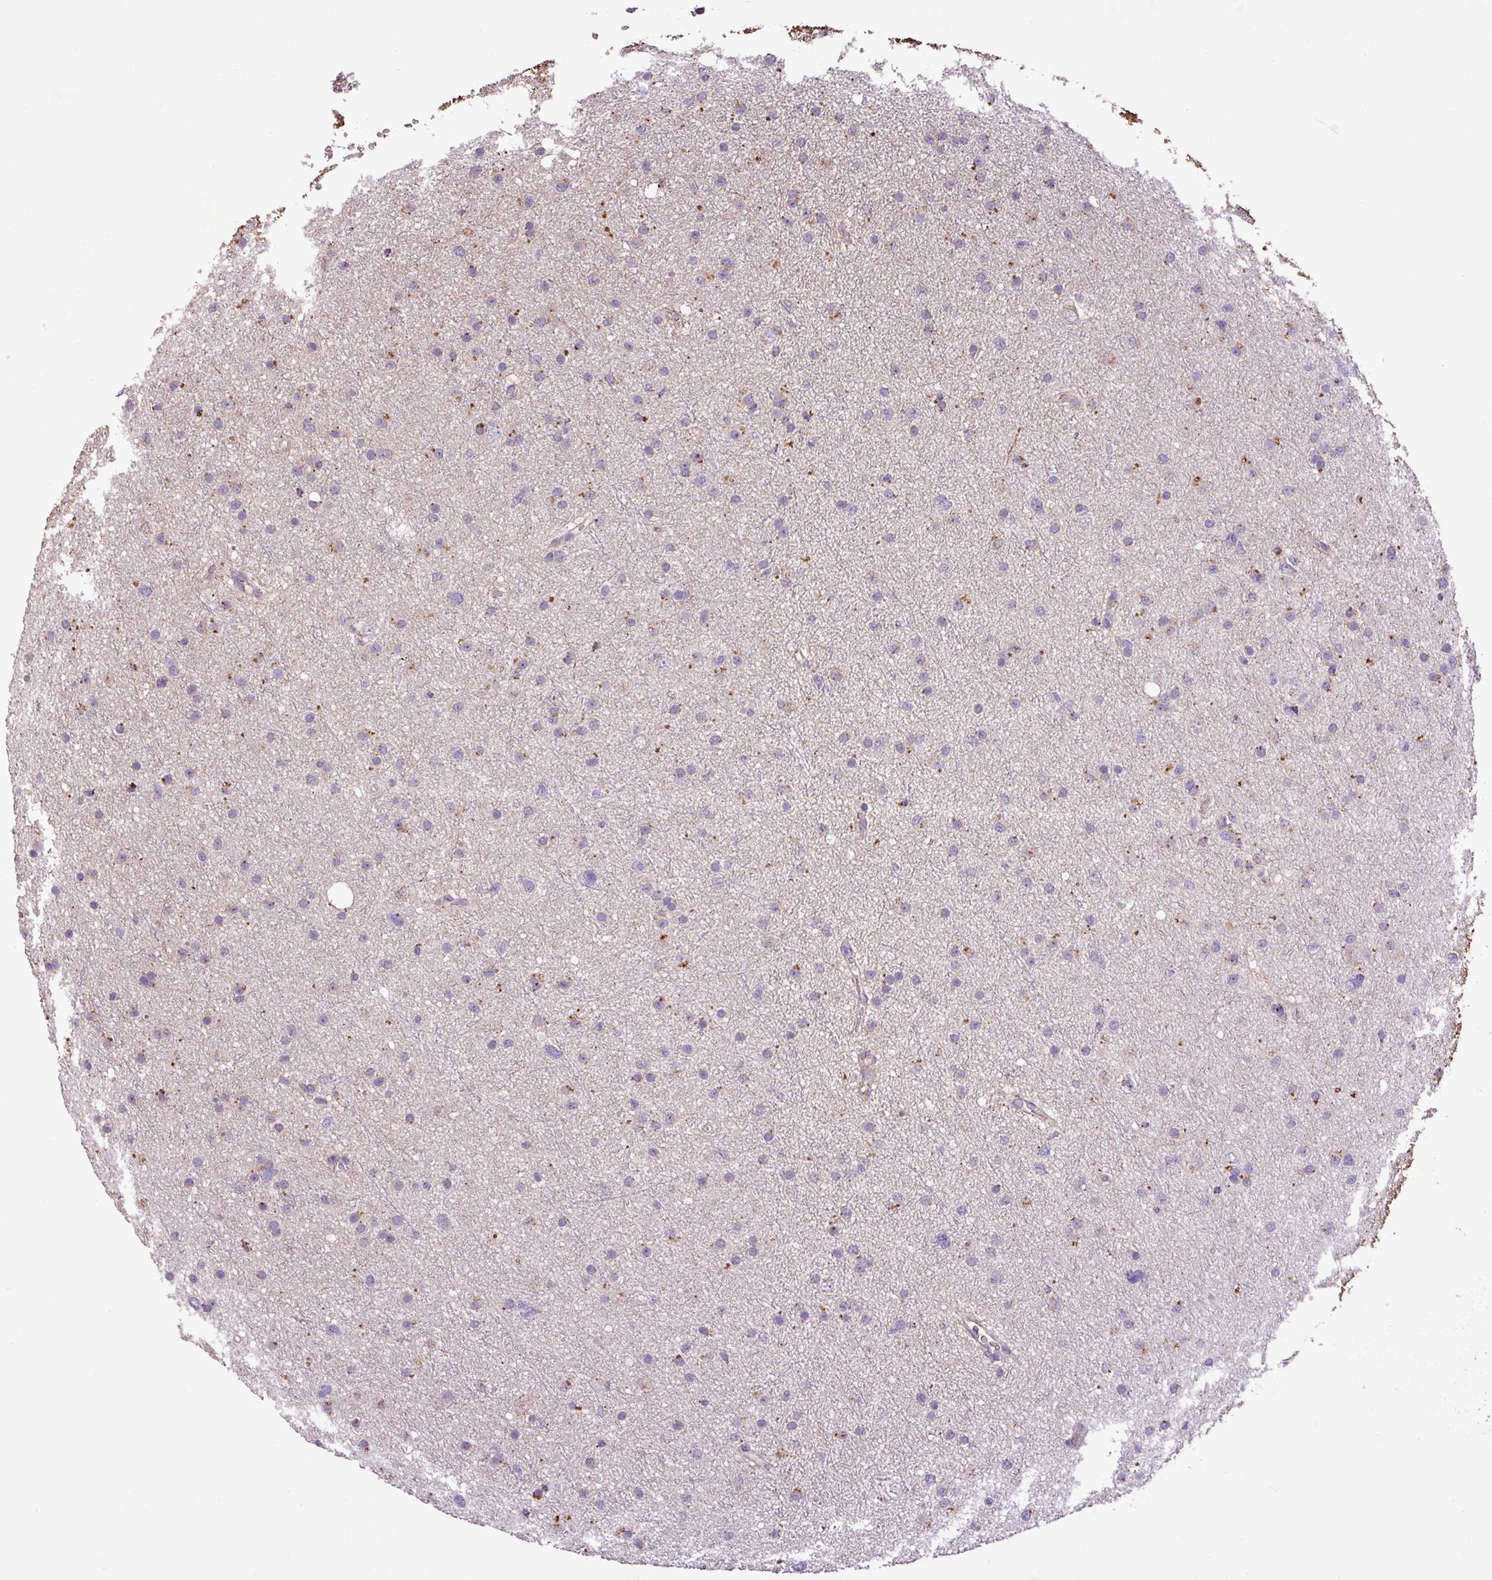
{"staining": {"intensity": "moderate", "quantity": "<25%", "location": "cytoplasmic/membranous"}, "tissue": "glioma", "cell_type": "Tumor cells", "image_type": "cancer", "snomed": [{"axis": "morphology", "description": "Glioma, malignant, Low grade"}, {"axis": "topography", "description": "Cerebral cortex"}], "caption": "Glioma tissue displays moderate cytoplasmic/membranous positivity in about <25% of tumor cells, visualized by immunohistochemistry.", "gene": "ZNF266", "patient": {"sex": "female", "age": 39}}